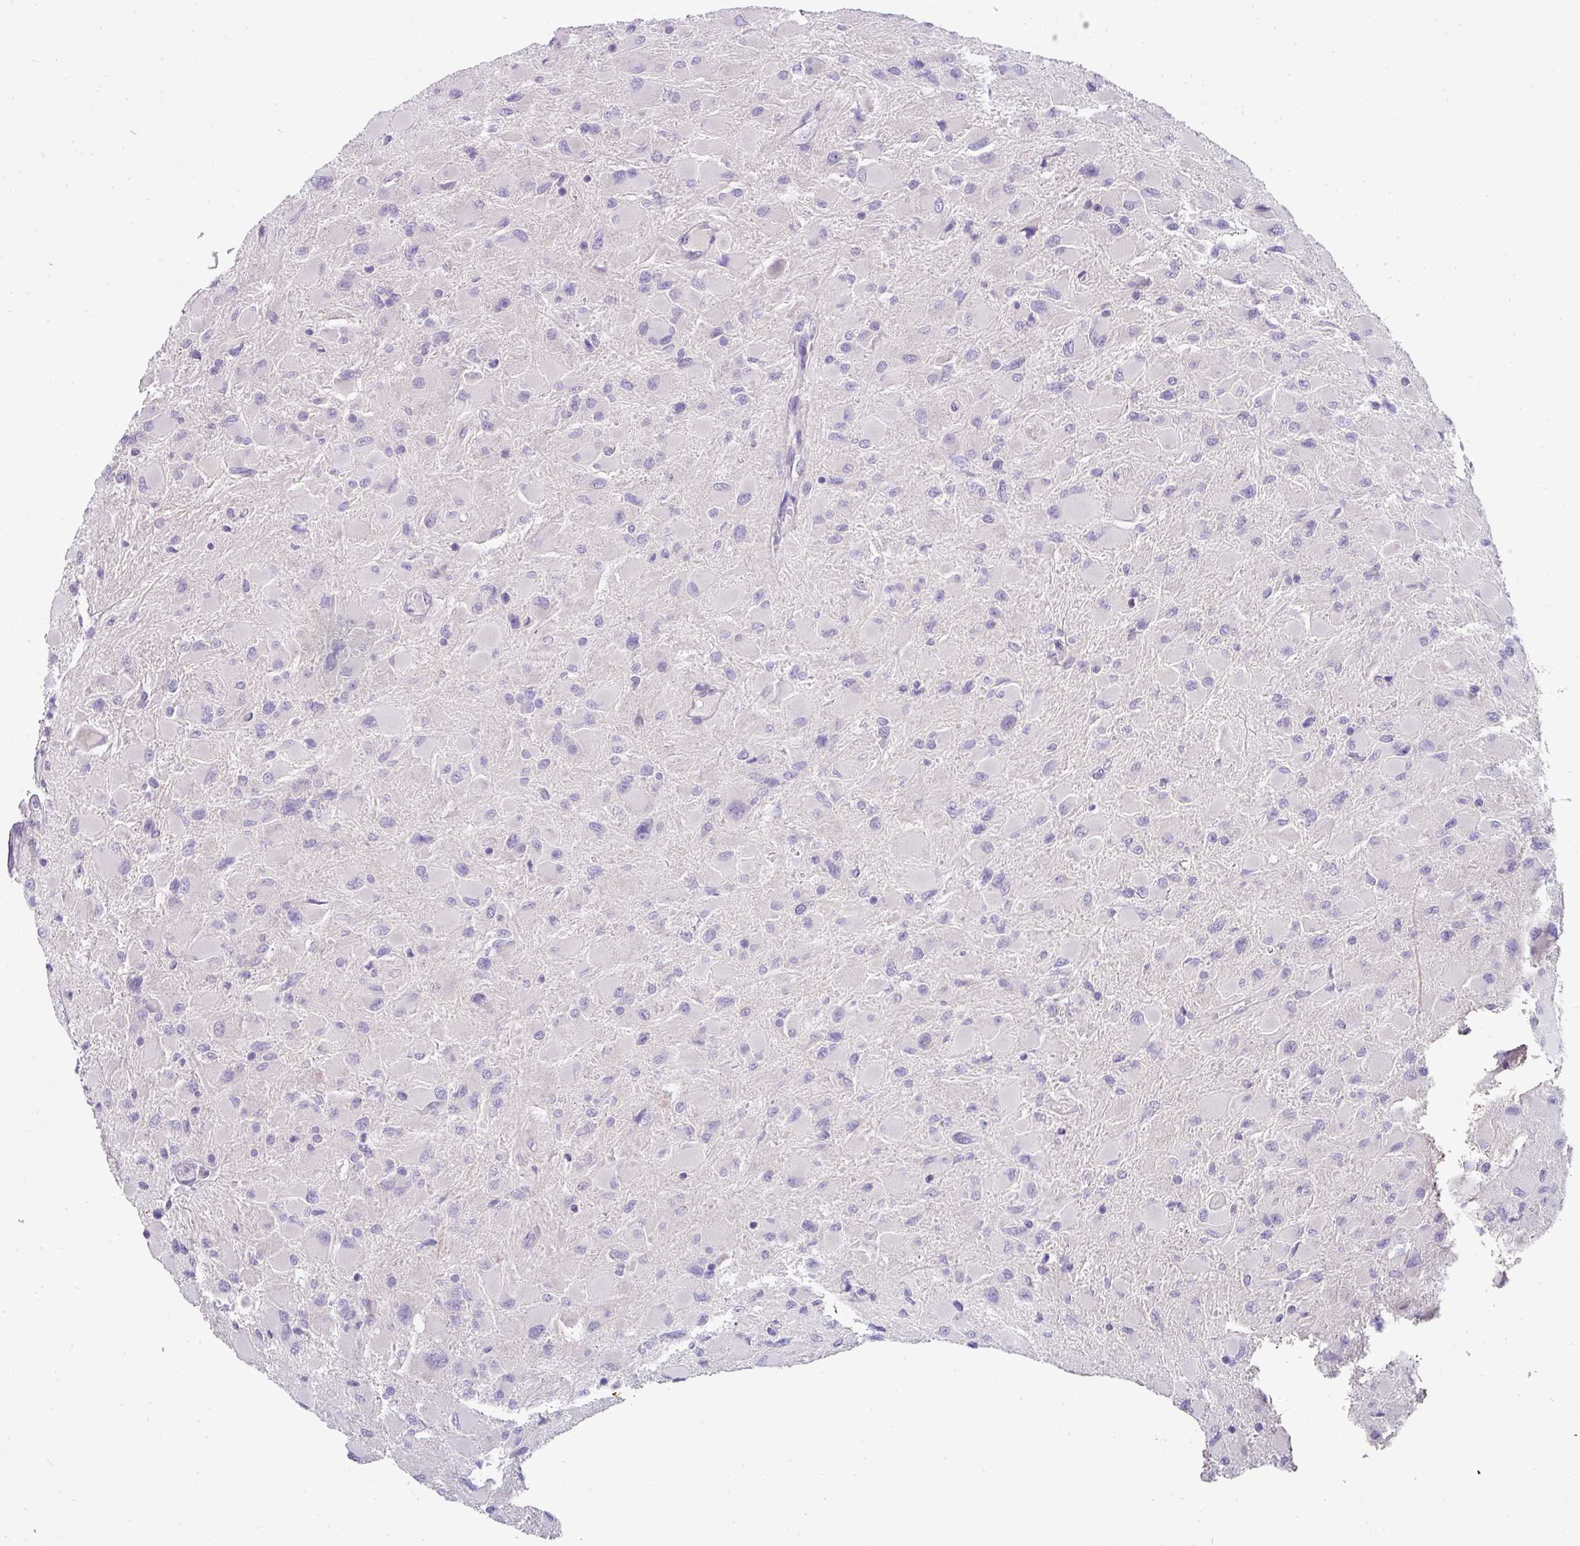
{"staining": {"intensity": "negative", "quantity": "none", "location": "none"}, "tissue": "glioma", "cell_type": "Tumor cells", "image_type": "cancer", "snomed": [{"axis": "morphology", "description": "Glioma, malignant, High grade"}, {"axis": "topography", "description": "Cerebral cortex"}], "caption": "Immunohistochemistry of human high-grade glioma (malignant) shows no positivity in tumor cells. Brightfield microscopy of immunohistochemistry stained with DAB (3,3'-diaminobenzidine) (brown) and hematoxylin (blue), captured at high magnification.", "gene": "ASXL3", "patient": {"sex": "female", "age": 36}}